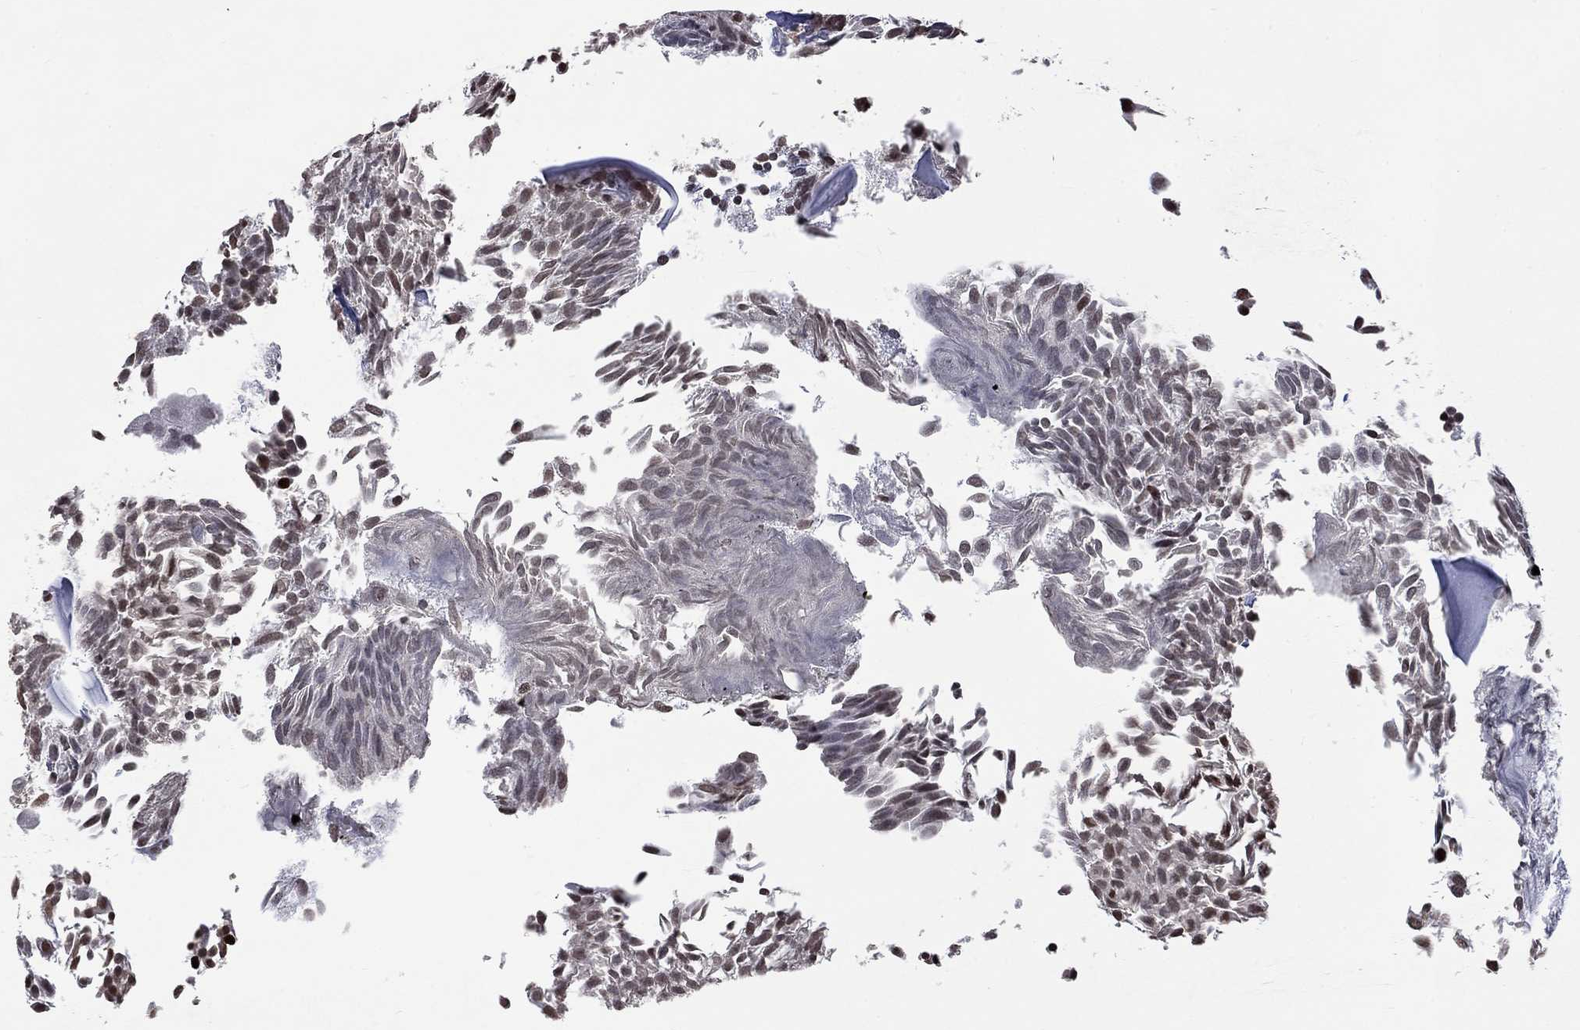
{"staining": {"intensity": "negative", "quantity": "none", "location": "none"}, "tissue": "urothelial cancer", "cell_type": "Tumor cells", "image_type": "cancer", "snomed": [{"axis": "morphology", "description": "Urothelial carcinoma, Low grade"}, {"axis": "topography", "description": "Urinary bladder"}], "caption": "Histopathology image shows no protein expression in tumor cells of low-grade urothelial carcinoma tissue. The staining was performed using DAB to visualize the protein expression in brown, while the nuclei were stained in blue with hematoxylin (Magnification: 20x).", "gene": "SRSF3", "patient": {"sex": "male", "age": 52}}